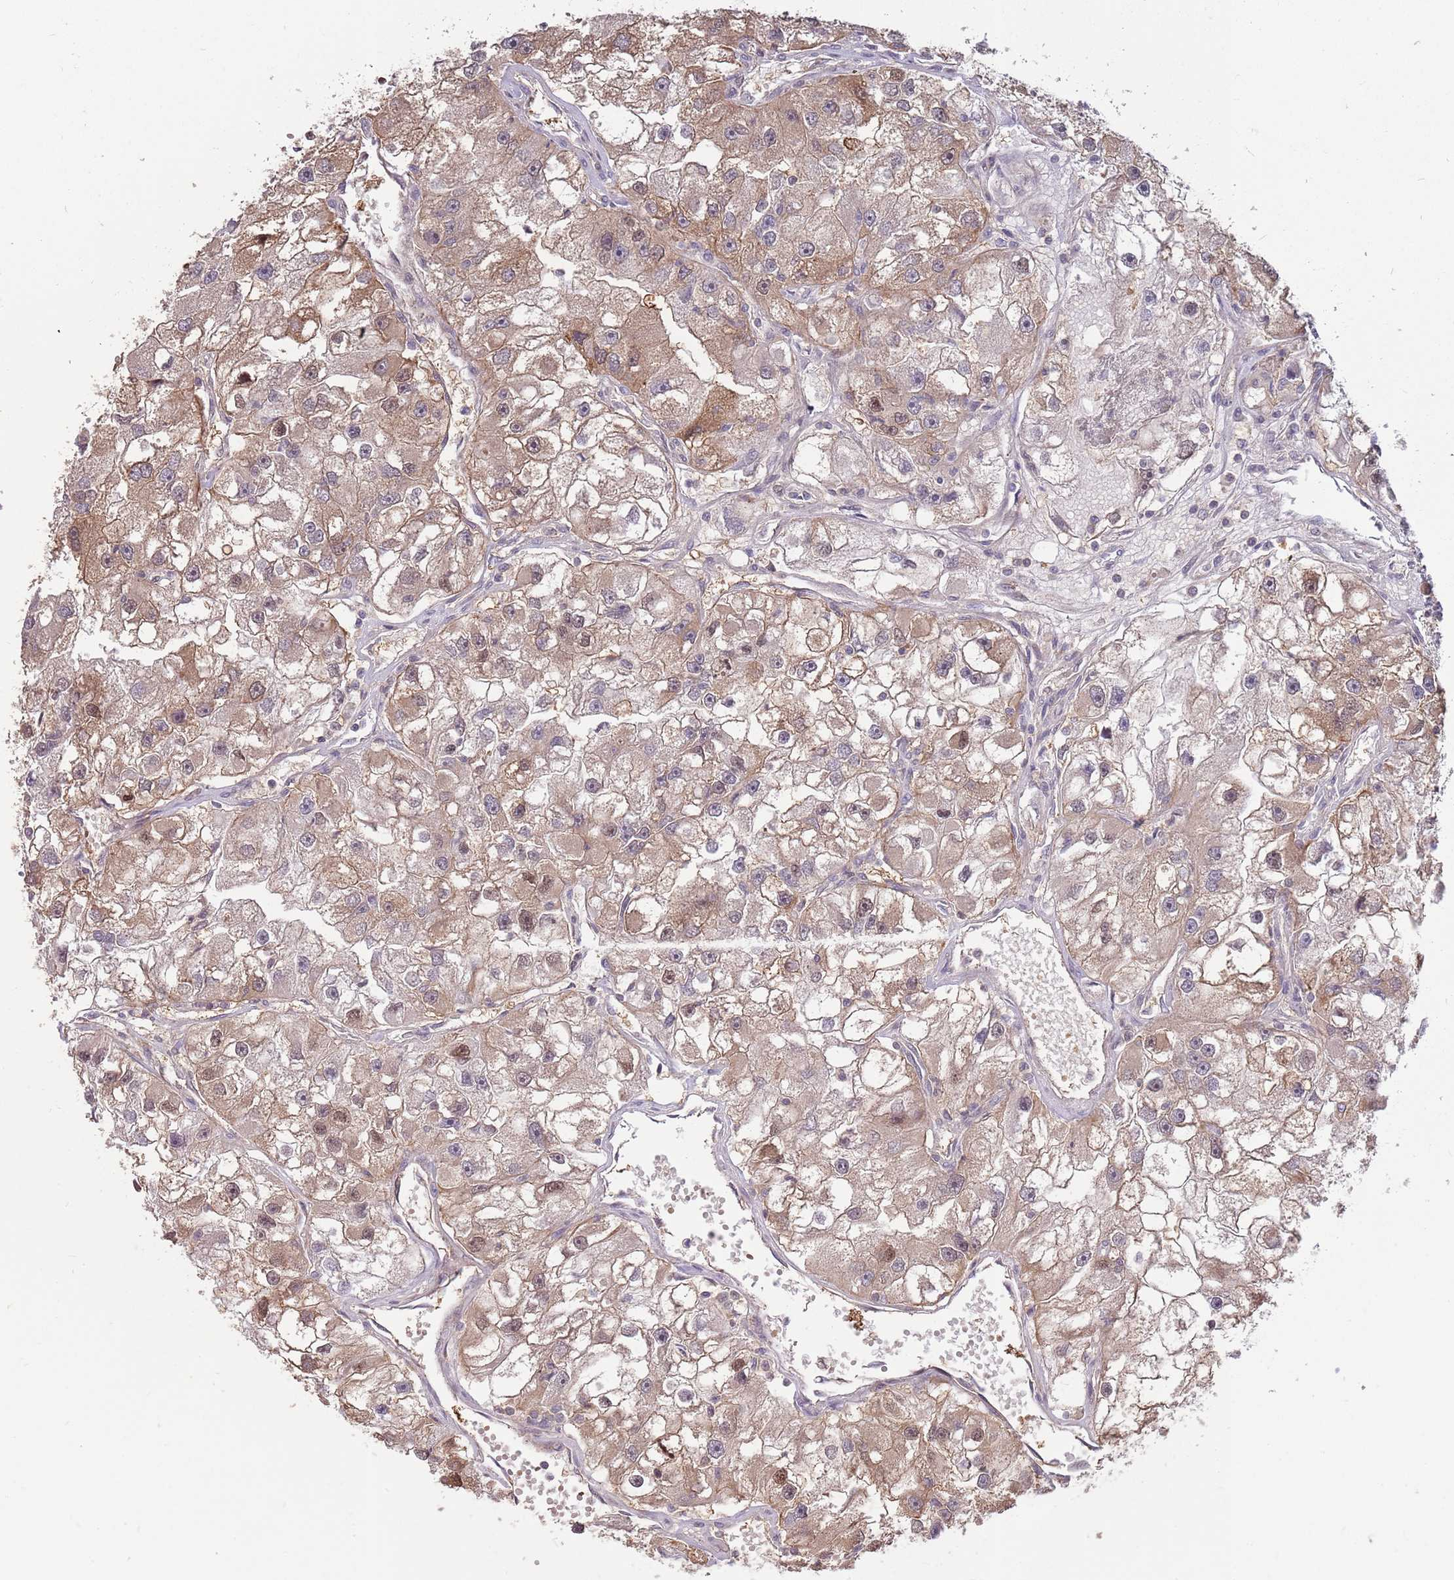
{"staining": {"intensity": "weak", "quantity": "25%-75%", "location": "cytoplasmic/membranous,nuclear"}, "tissue": "renal cancer", "cell_type": "Tumor cells", "image_type": "cancer", "snomed": [{"axis": "morphology", "description": "Adenocarcinoma, NOS"}, {"axis": "topography", "description": "Kidney"}], "caption": "High-power microscopy captured an IHC histopathology image of renal cancer, revealing weak cytoplasmic/membranous and nuclear expression in approximately 25%-75% of tumor cells. (DAB (3,3'-diaminobenzidine) IHC, brown staining for protein, blue staining for nuclei).", "gene": "SALL1", "patient": {"sex": "male", "age": 63}}